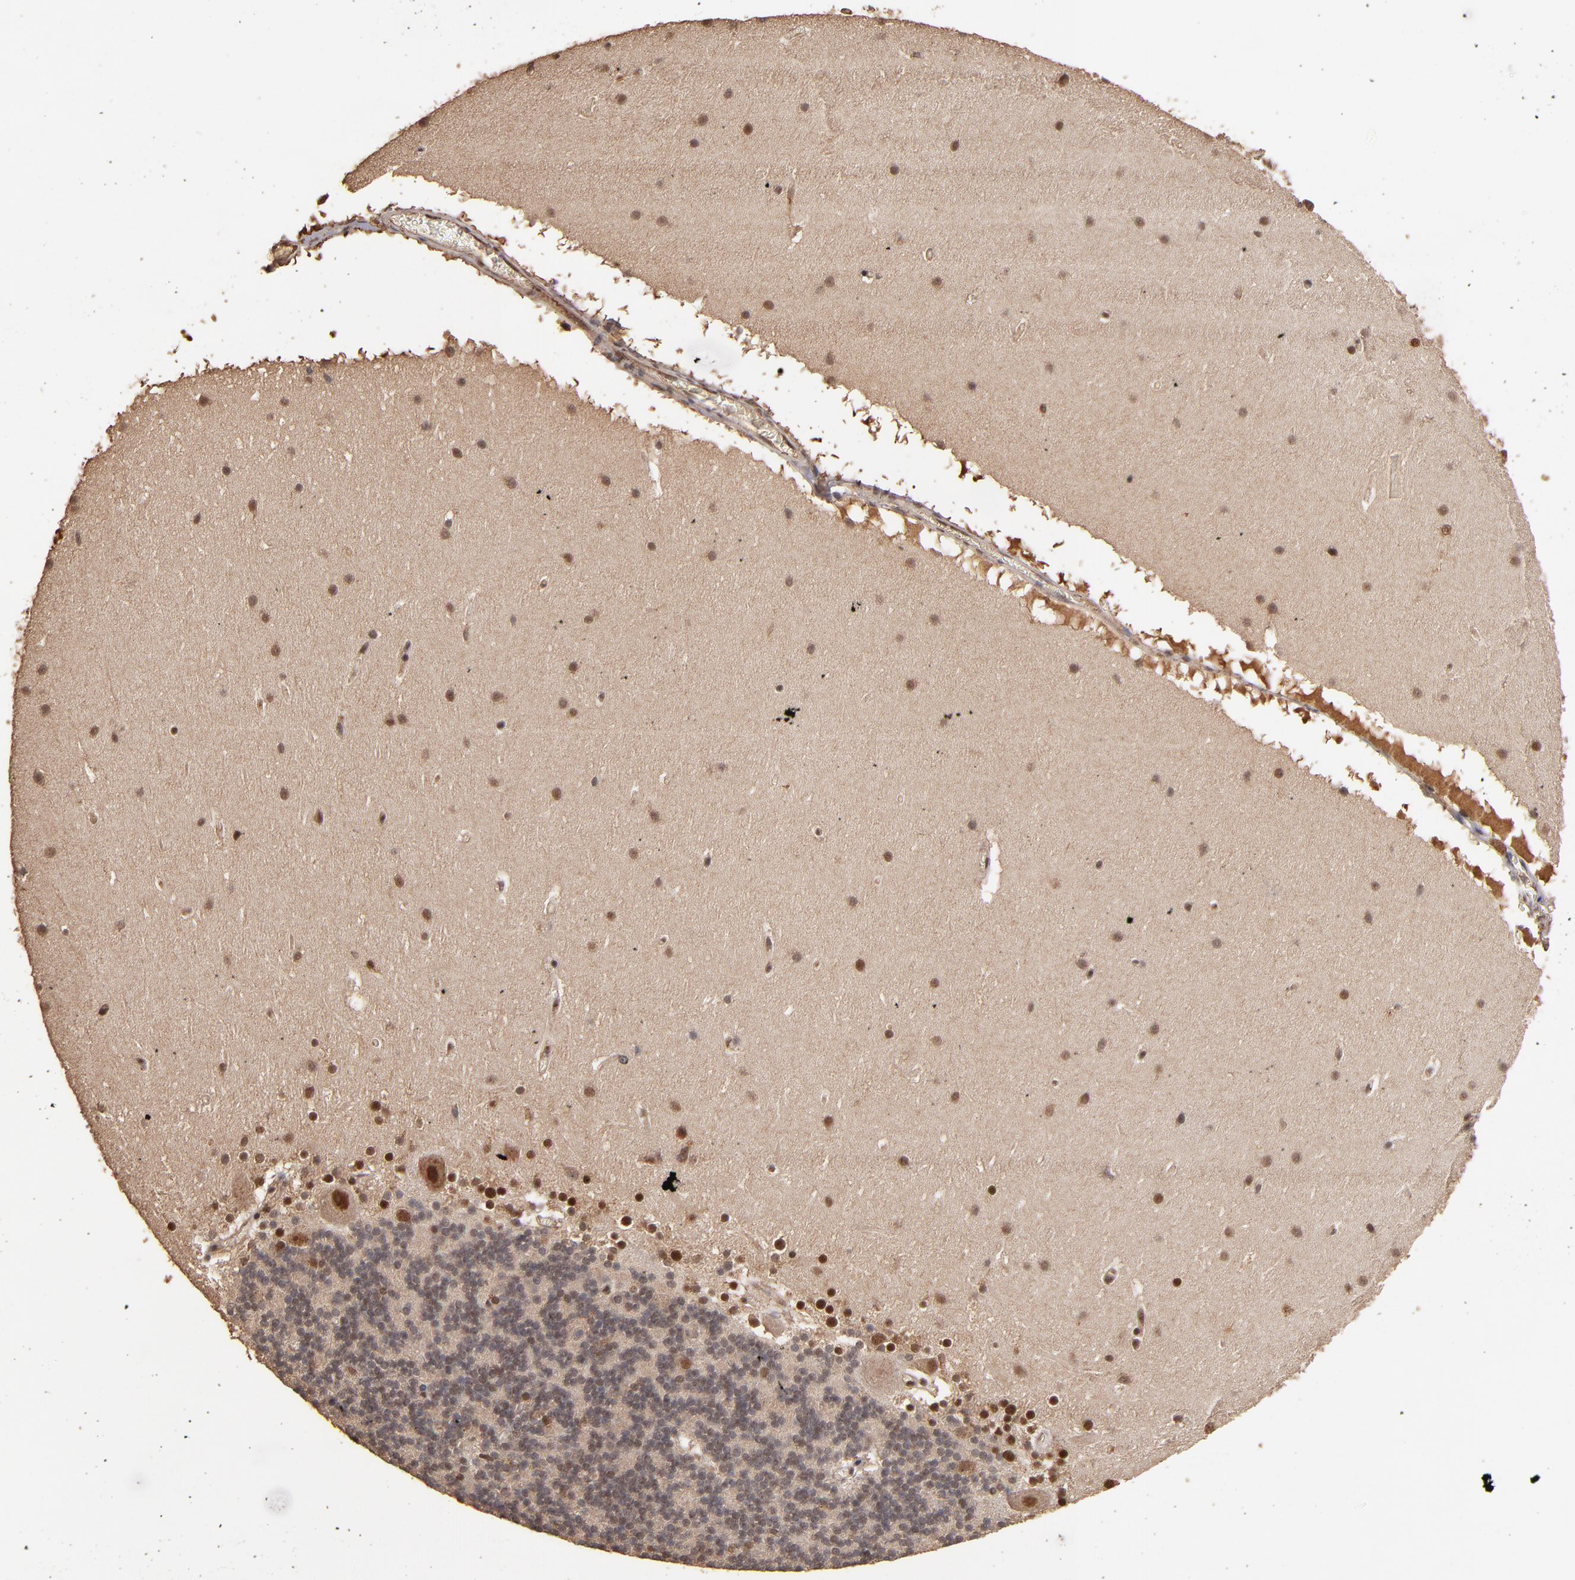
{"staining": {"intensity": "weak", "quantity": ">75%", "location": "nuclear"}, "tissue": "cerebellum", "cell_type": "Cells in granular layer", "image_type": "normal", "snomed": [{"axis": "morphology", "description": "Normal tissue, NOS"}, {"axis": "topography", "description": "Cerebellum"}], "caption": "A low amount of weak nuclear staining is seen in about >75% of cells in granular layer in normal cerebellum.", "gene": "EAPP", "patient": {"sex": "female", "age": 19}}